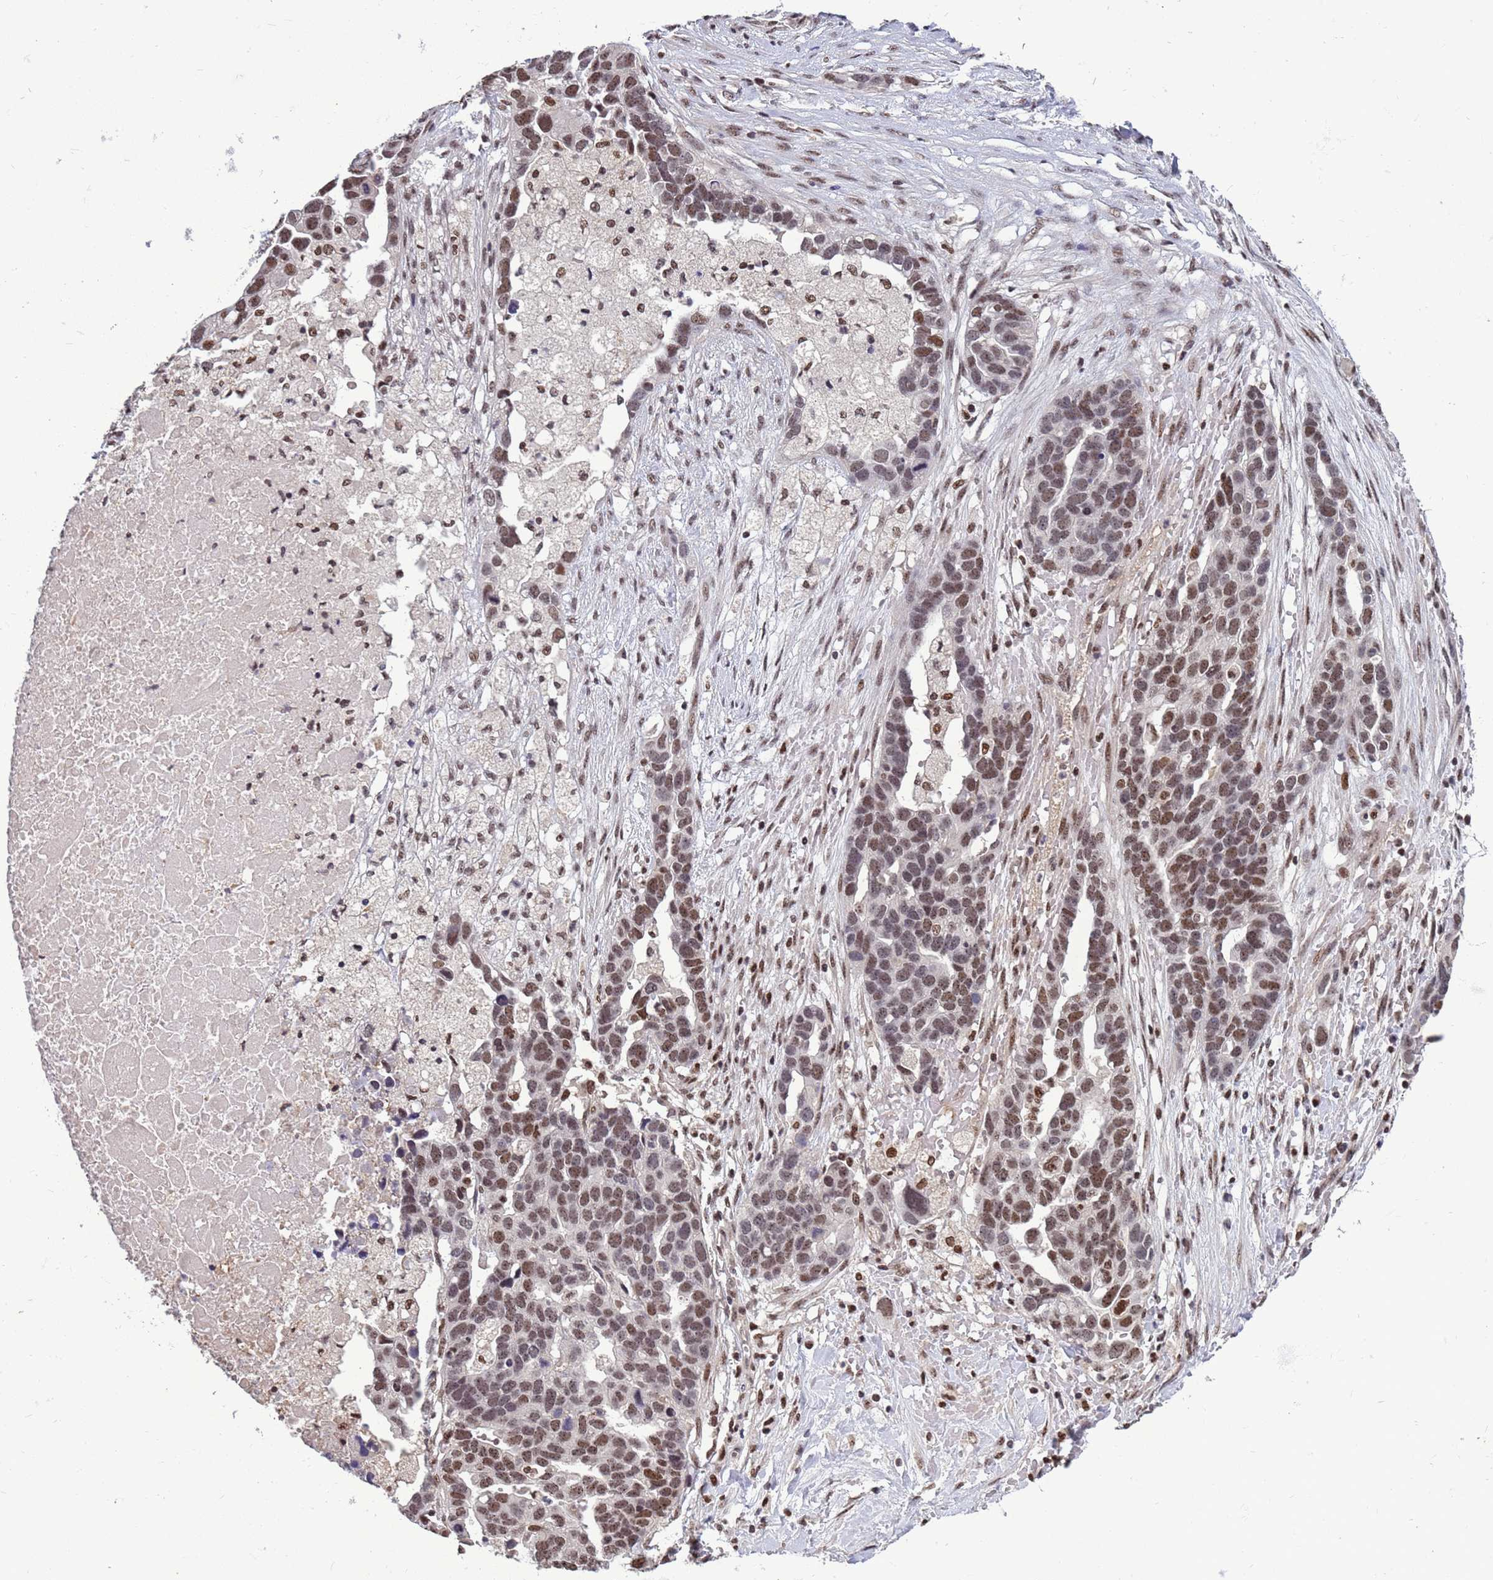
{"staining": {"intensity": "moderate", "quantity": ">75%", "location": "nuclear"}, "tissue": "ovarian cancer", "cell_type": "Tumor cells", "image_type": "cancer", "snomed": [{"axis": "morphology", "description": "Cystadenocarcinoma, serous, NOS"}, {"axis": "topography", "description": "Ovary"}], "caption": "The image displays staining of ovarian cancer, revealing moderate nuclear protein expression (brown color) within tumor cells.", "gene": "NSL1", "patient": {"sex": "female", "age": 54}}